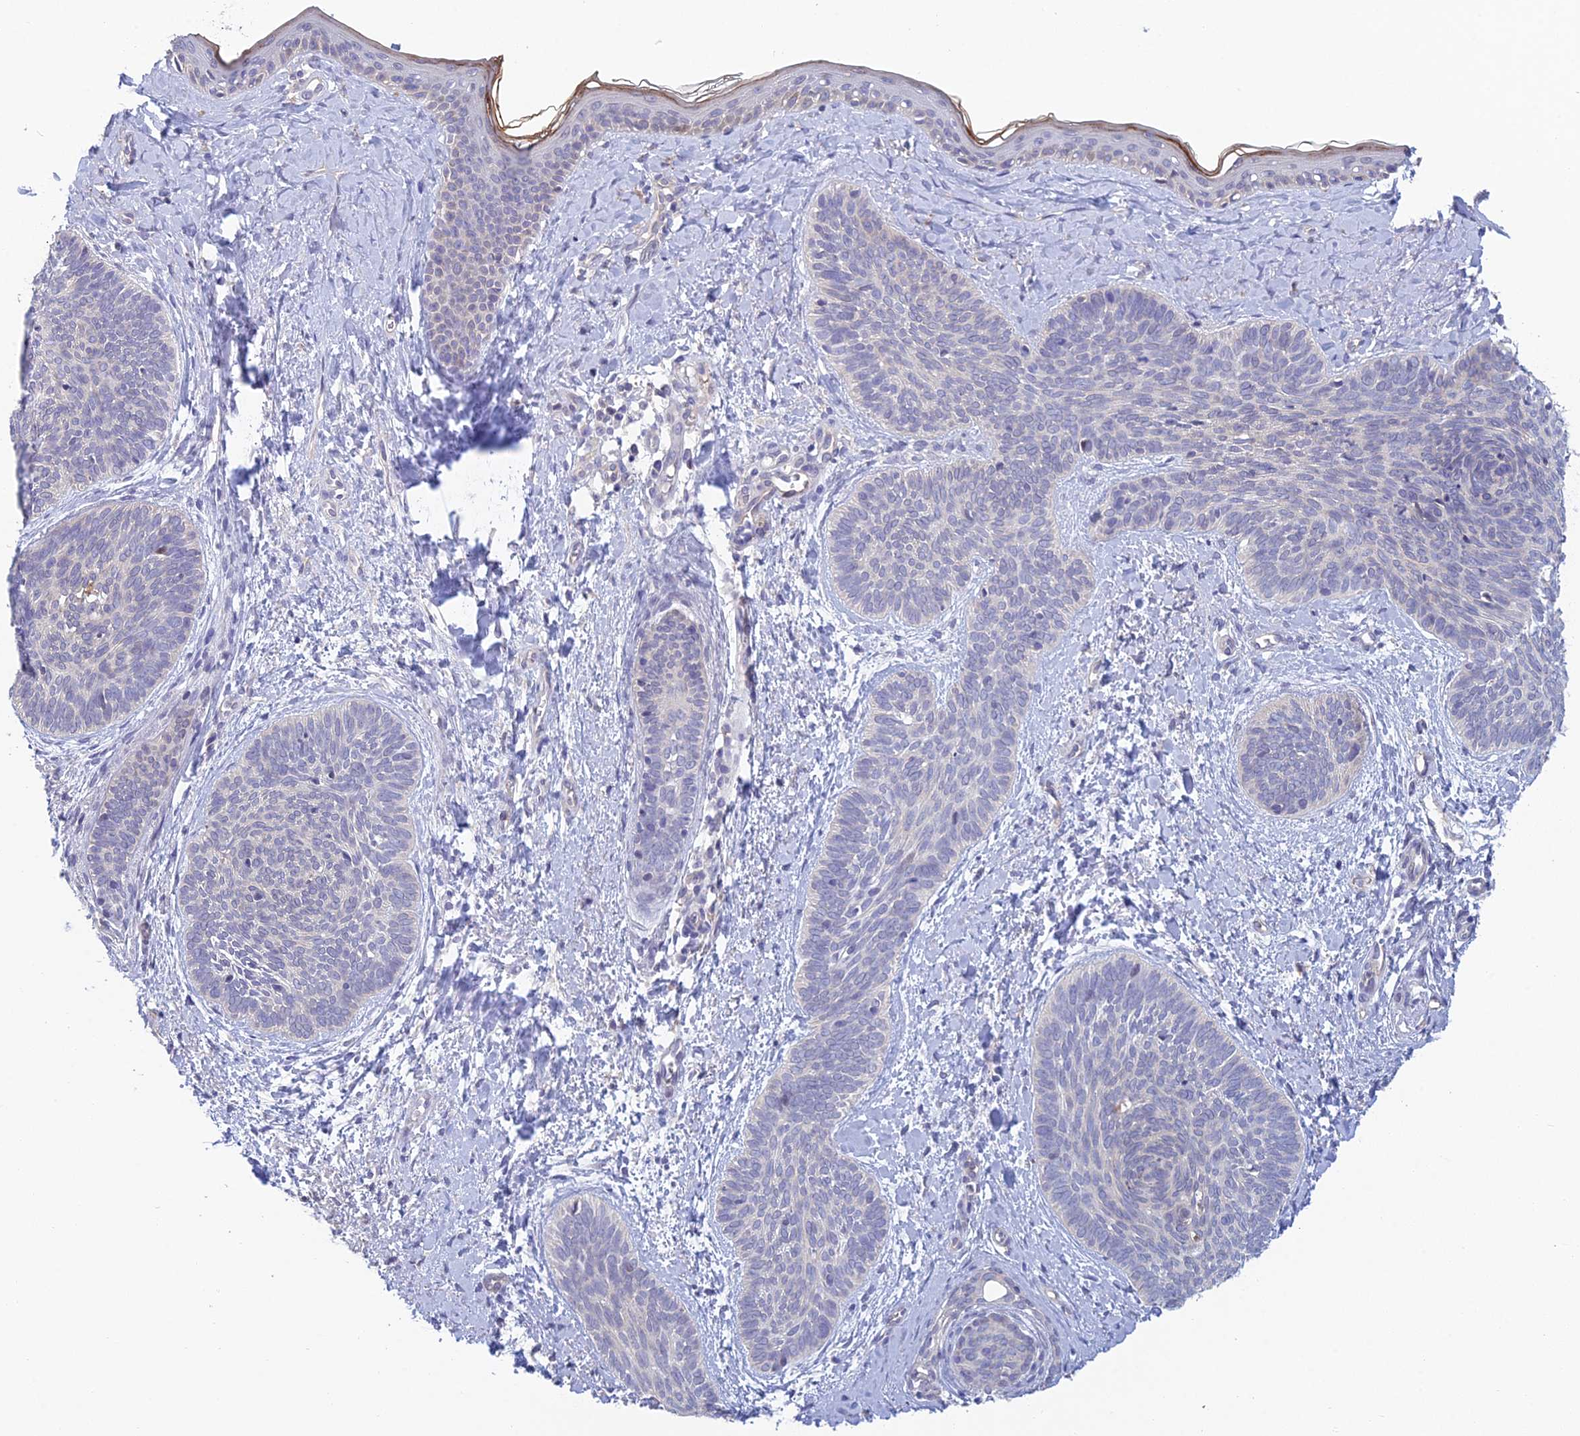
{"staining": {"intensity": "negative", "quantity": "none", "location": "none"}, "tissue": "skin cancer", "cell_type": "Tumor cells", "image_type": "cancer", "snomed": [{"axis": "morphology", "description": "Basal cell carcinoma"}, {"axis": "topography", "description": "Skin"}], "caption": "Tumor cells are negative for protein expression in human skin cancer (basal cell carcinoma).", "gene": "METTL26", "patient": {"sex": "female", "age": 81}}